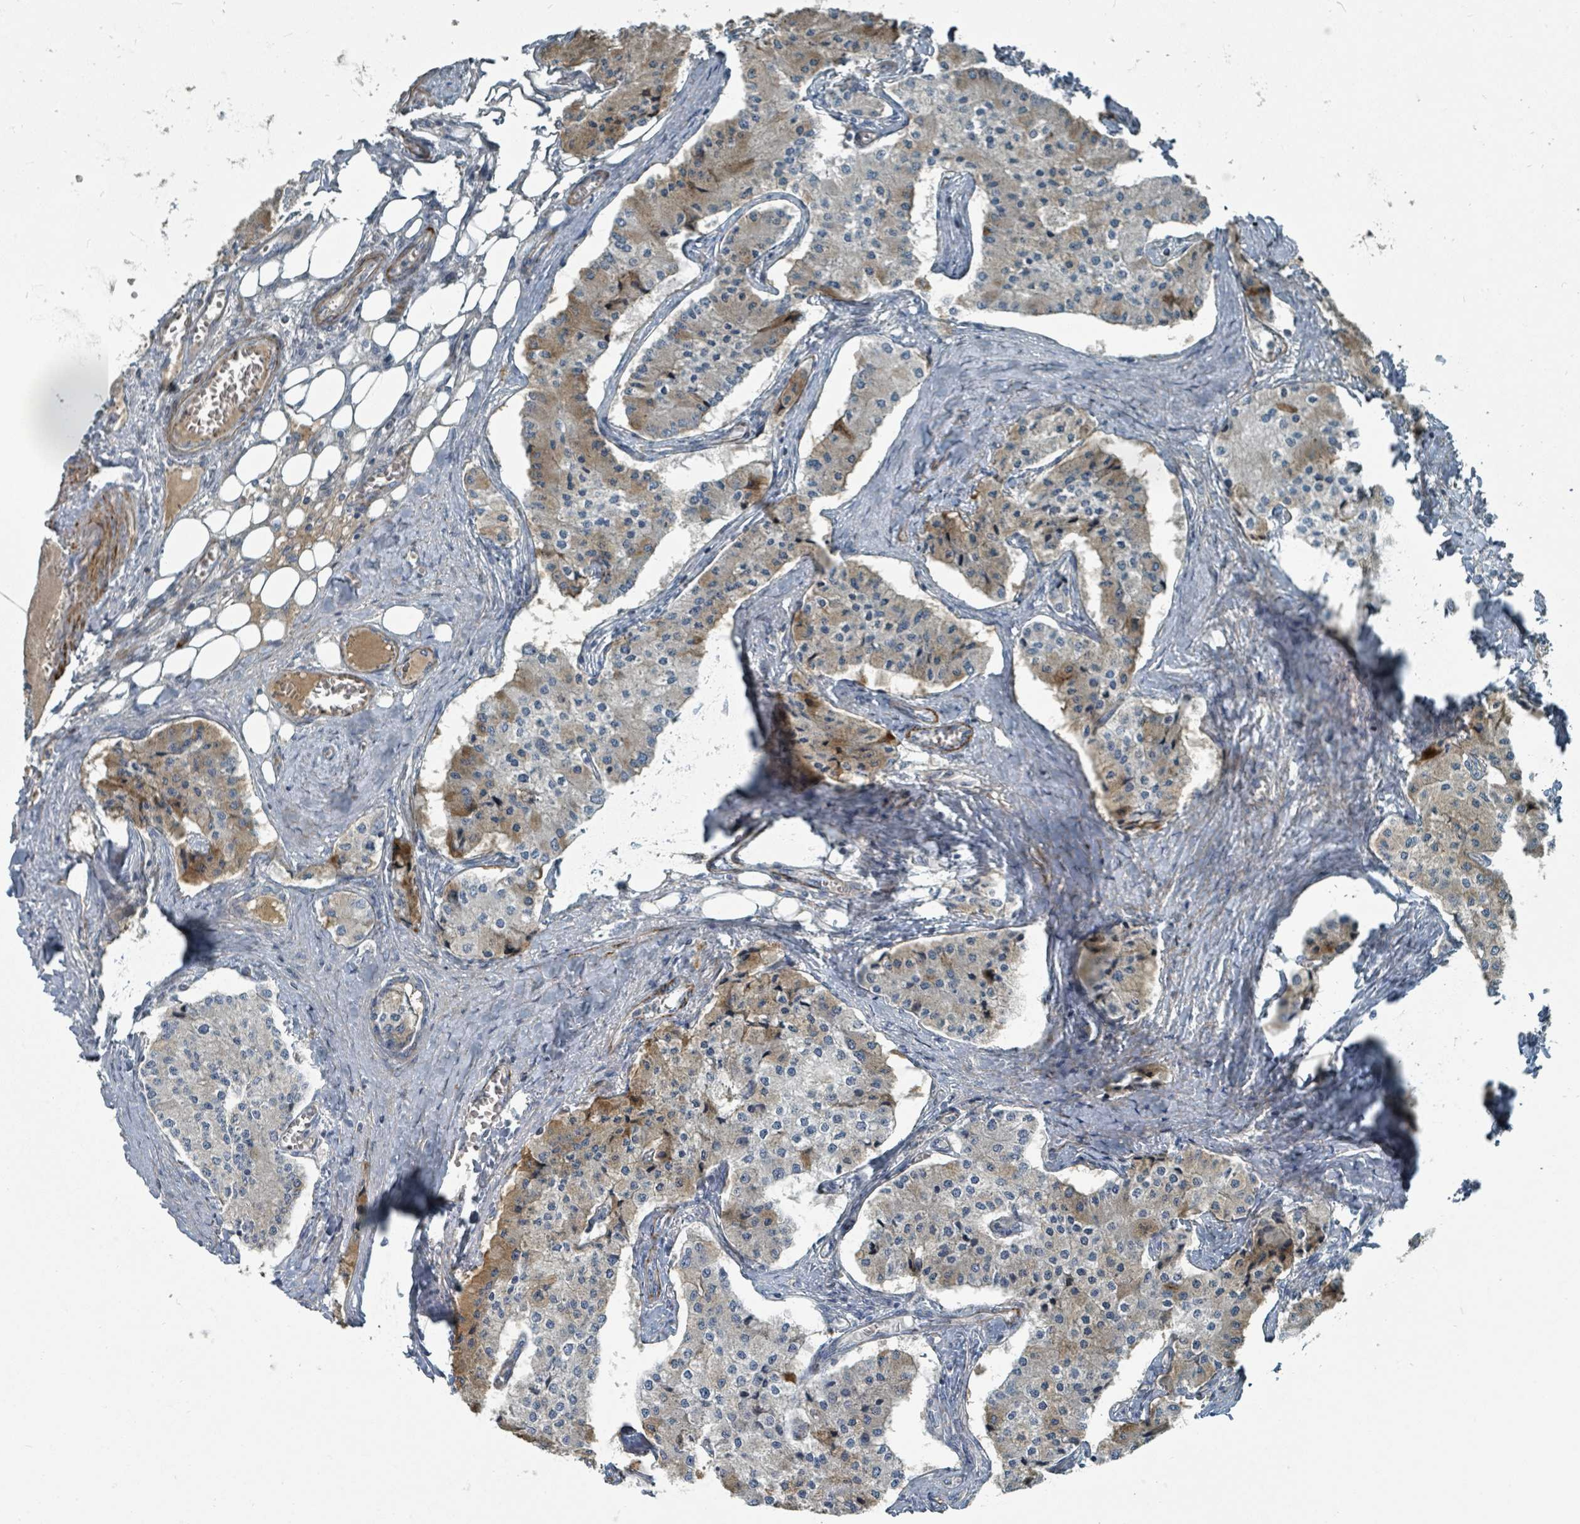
{"staining": {"intensity": "weak", "quantity": "25%-75%", "location": "cytoplasmic/membranous"}, "tissue": "carcinoid", "cell_type": "Tumor cells", "image_type": "cancer", "snomed": [{"axis": "morphology", "description": "Carcinoid, malignant, NOS"}, {"axis": "topography", "description": "Colon"}], "caption": "Brown immunohistochemical staining in malignant carcinoid displays weak cytoplasmic/membranous staining in approximately 25%-75% of tumor cells.", "gene": "SLC44A5", "patient": {"sex": "female", "age": 52}}